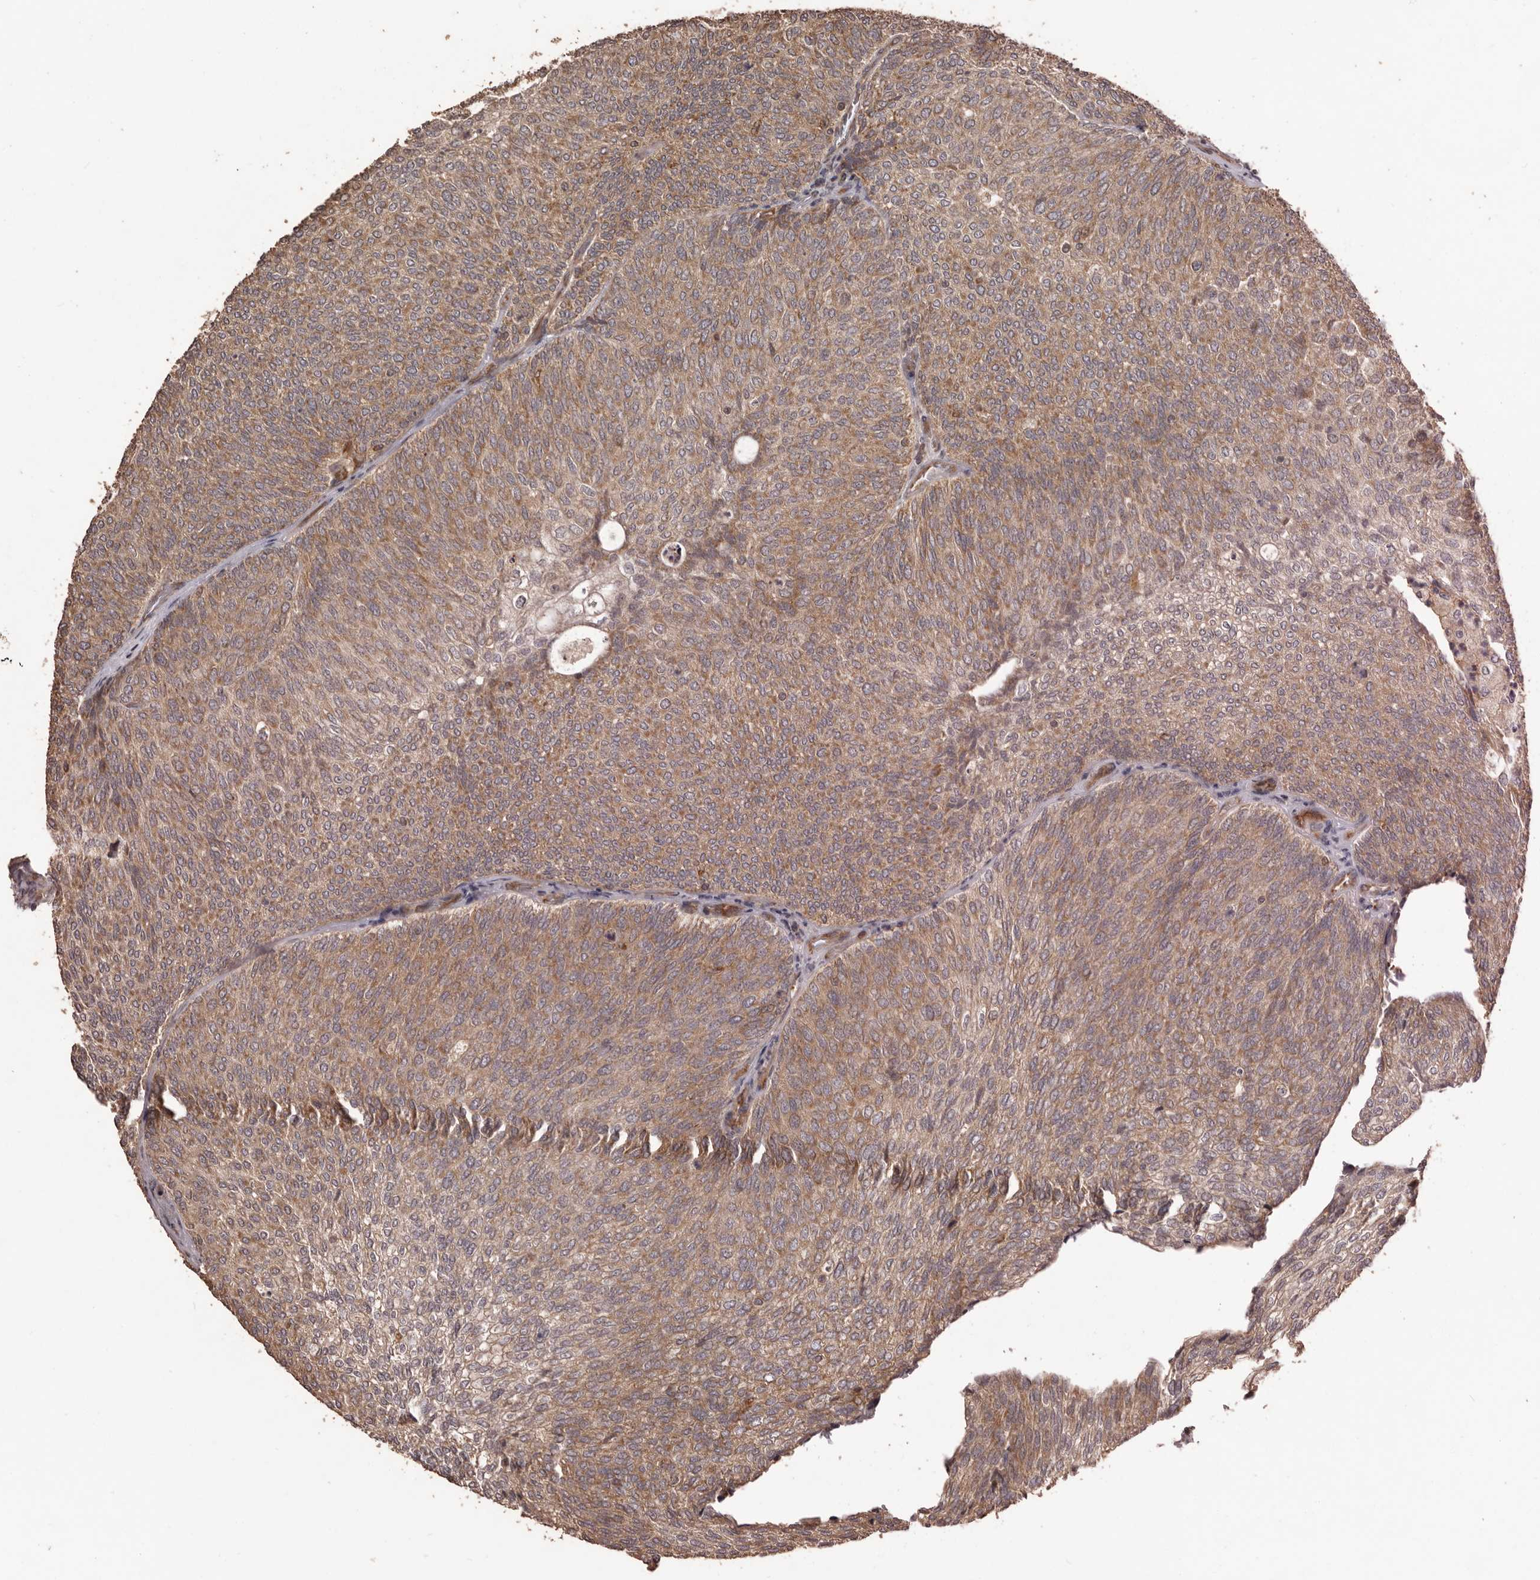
{"staining": {"intensity": "moderate", "quantity": ">75%", "location": "cytoplasmic/membranous"}, "tissue": "urothelial cancer", "cell_type": "Tumor cells", "image_type": "cancer", "snomed": [{"axis": "morphology", "description": "Urothelial carcinoma, Low grade"}, {"axis": "topography", "description": "Urinary bladder"}], "caption": "Immunohistochemical staining of urothelial cancer displays moderate cytoplasmic/membranous protein expression in approximately >75% of tumor cells.", "gene": "QRSL1", "patient": {"sex": "female", "age": 79}}